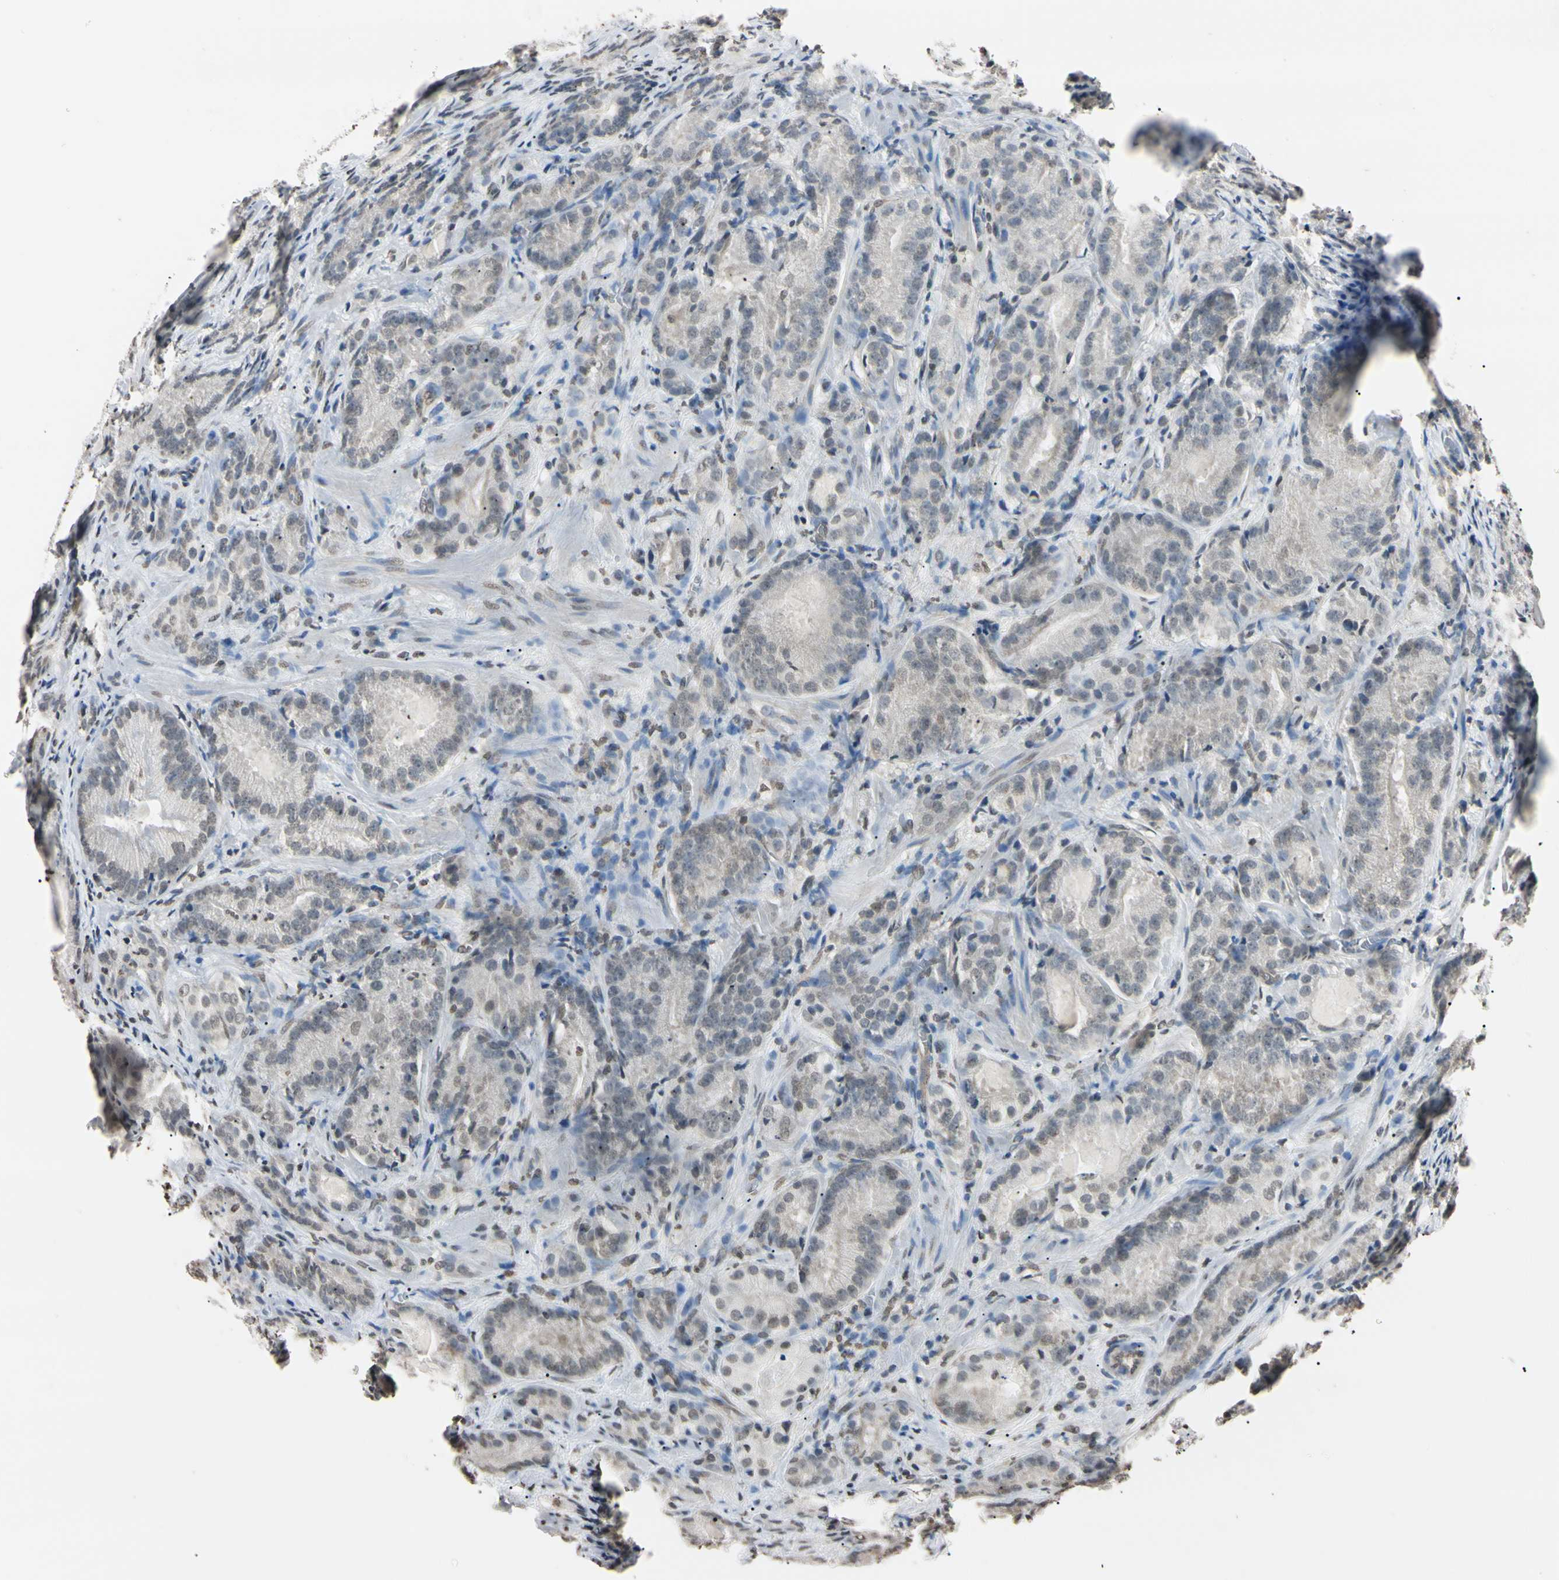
{"staining": {"intensity": "weak", "quantity": "25%-75%", "location": "nuclear"}, "tissue": "prostate cancer", "cell_type": "Tumor cells", "image_type": "cancer", "snomed": [{"axis": "morphology", "description": "Adenocarcinoma, High grade"}, {"axis": "topography", "description": "Prostate"}], "caption": "Prostate high-grade adenocarcinoma tissue displays weak nuclear positivity in approximately 25%-75% of tumor cells, visualized by immunohistochemistry.", "gene": "CDC45", "patient": {"sex": "male", "age": 64}}